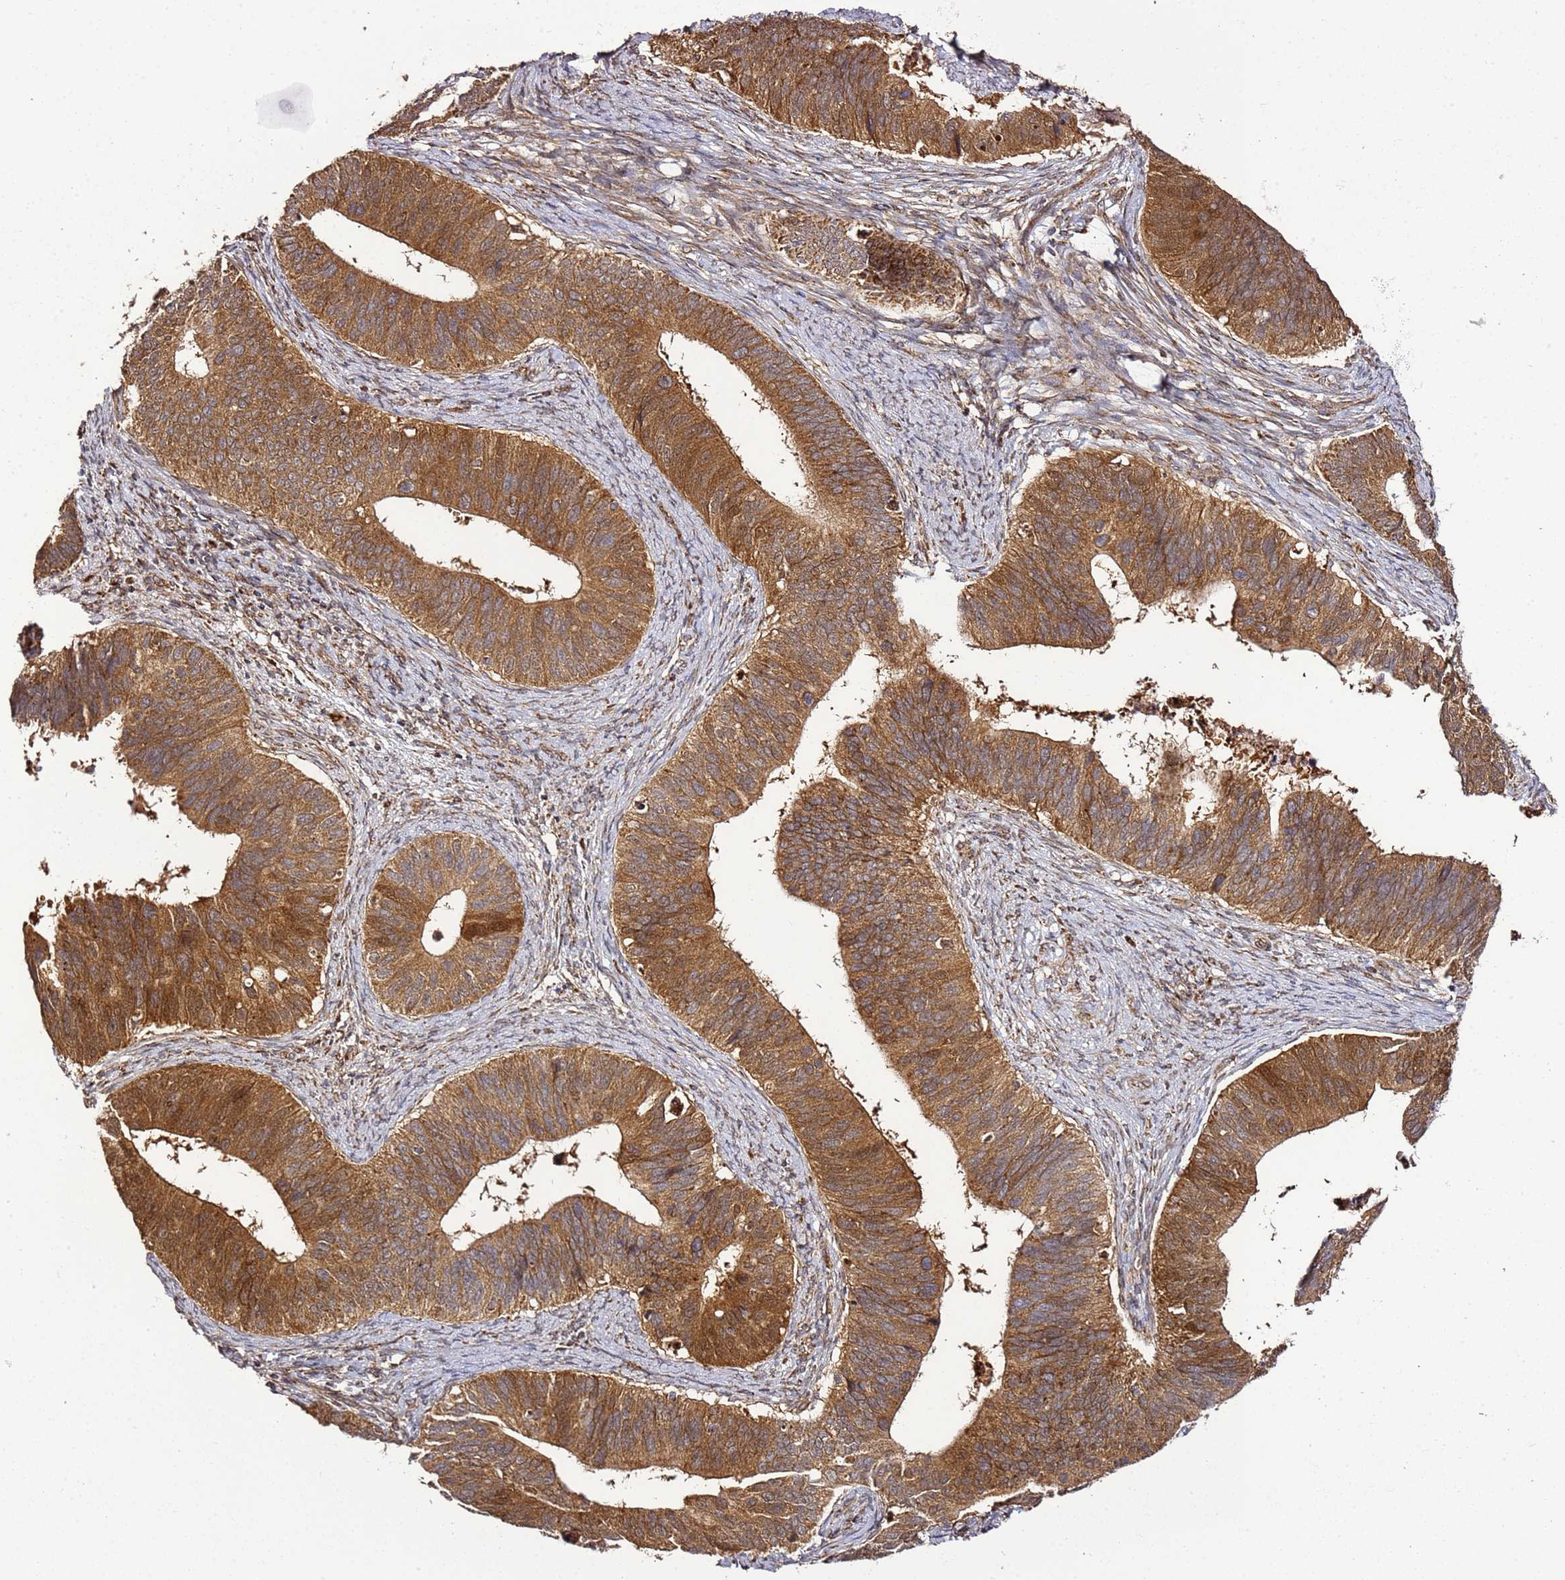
{"staining": {"intensity": "strong", "quantity": ">75%", "location": "cytoplasmic/membranous"}, "tissue": "cervical cancer", "cell_type": "Tumor cells", "image_type": "cancer", "snomed": [{"axis": "morphology", "description": "Adenocarcinoma, NOS"}, {"axis": "topography", "description": "Cervix"}], "caption": "Brown immunohistochemical staining in cervical cancer (adenocarcinoma) demonstrates strong cytoplasmic/membranous expression in about >75% of tumor cells. The staining is performed using DAB brown chromogen to label protein expression. The nuclei are counter-stained blue using hematoxylin.", "gene": "TM2D2", "patient": {"sex": "female", "age": 42}}